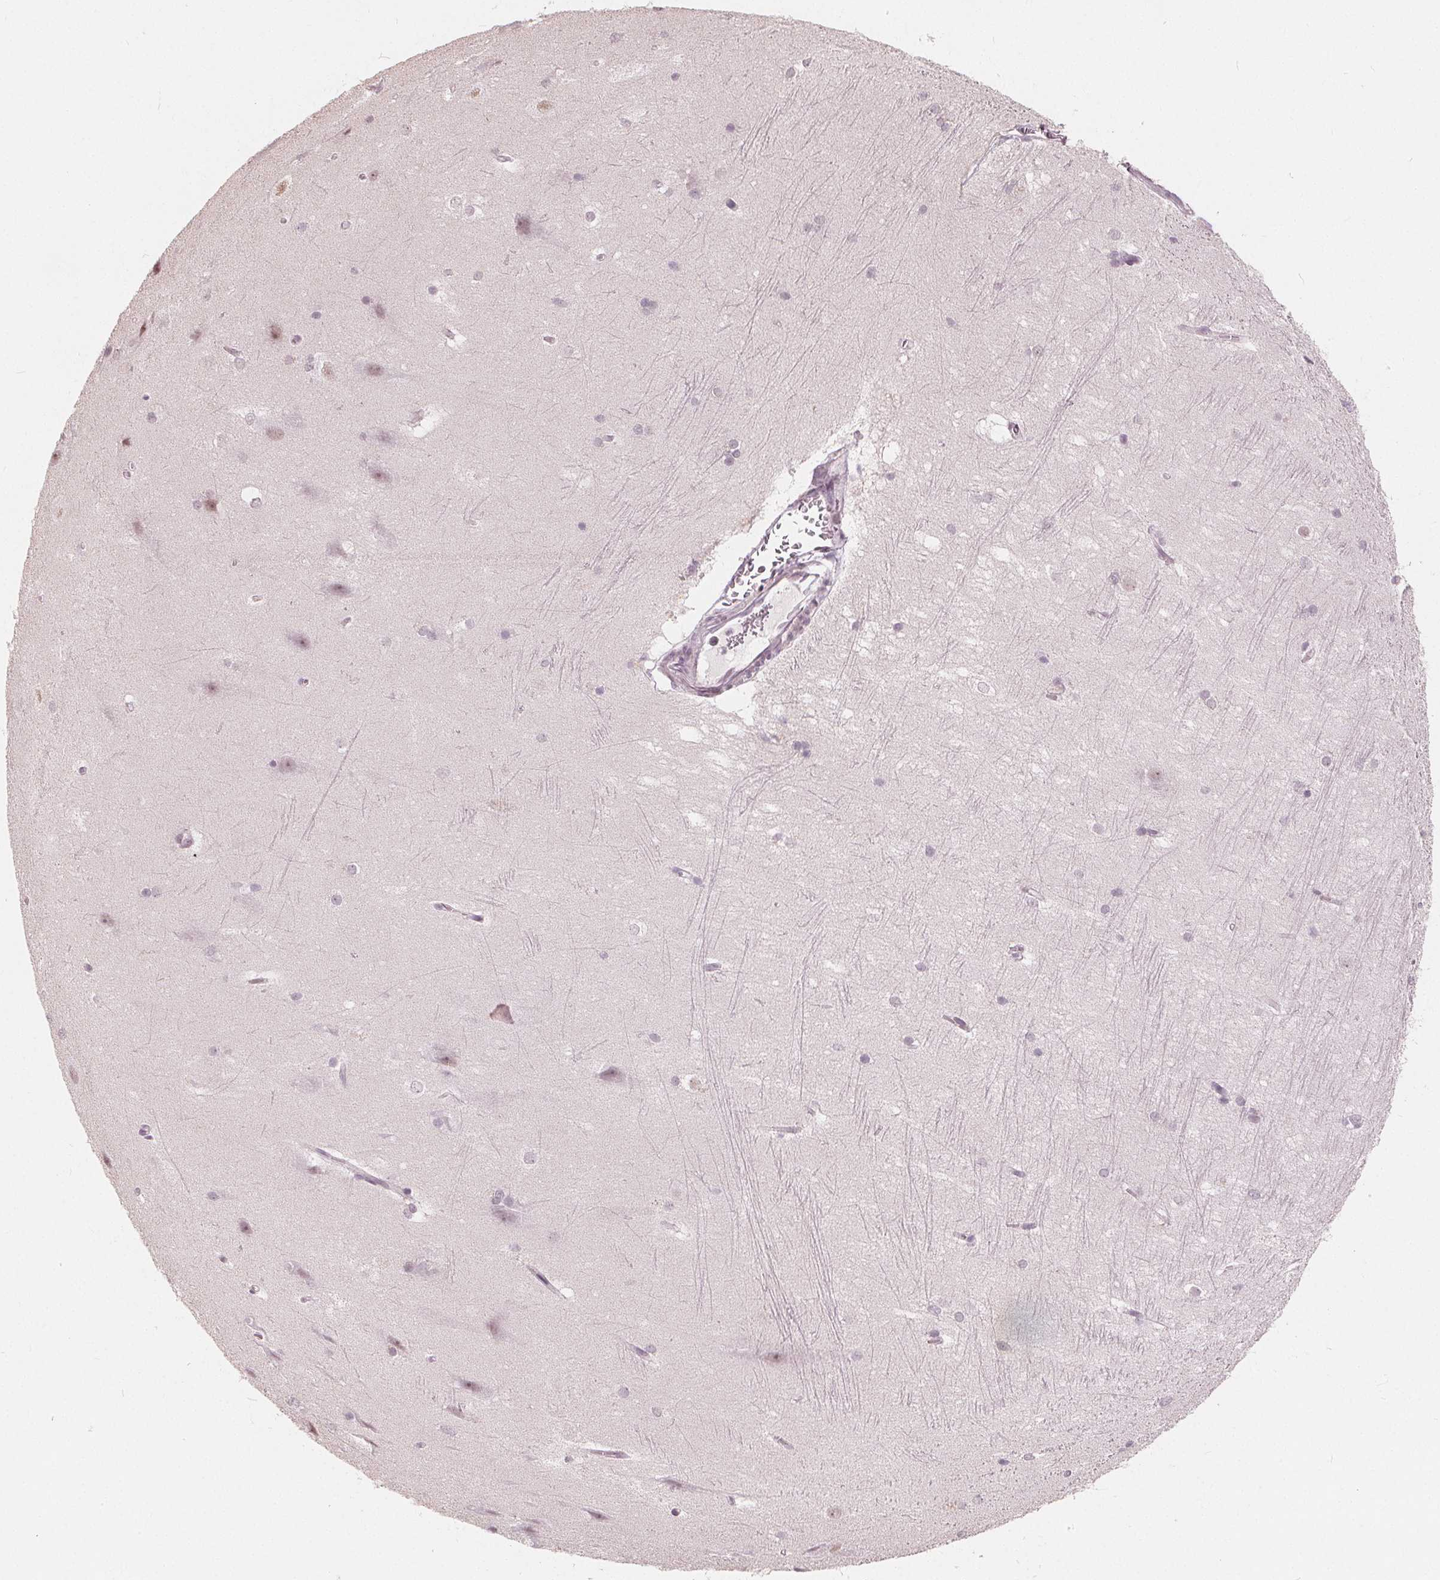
{"staining": {"intensity": "negative", "quantity": "none", "location": "none"}, "tissue": "hippocampus", "cell_type": "Glial cells", "image_type": "normal", "snomed": [{"axis": "morphology", "description": "Normal tissue, NOS"}, {"axis": "topography", "description": "Cerebral cortex"}, {"axis": "topography", "description": "Hippocampus"}], "caption": "This is a image of IHC staining of normal hippocampus, which shows no expression in glial cells. (DAB (3,3'-diaminobenzidine) IHC, high magnification).", "gene": "NUP210L", "patient": {"sex": "female", "age": 19}}